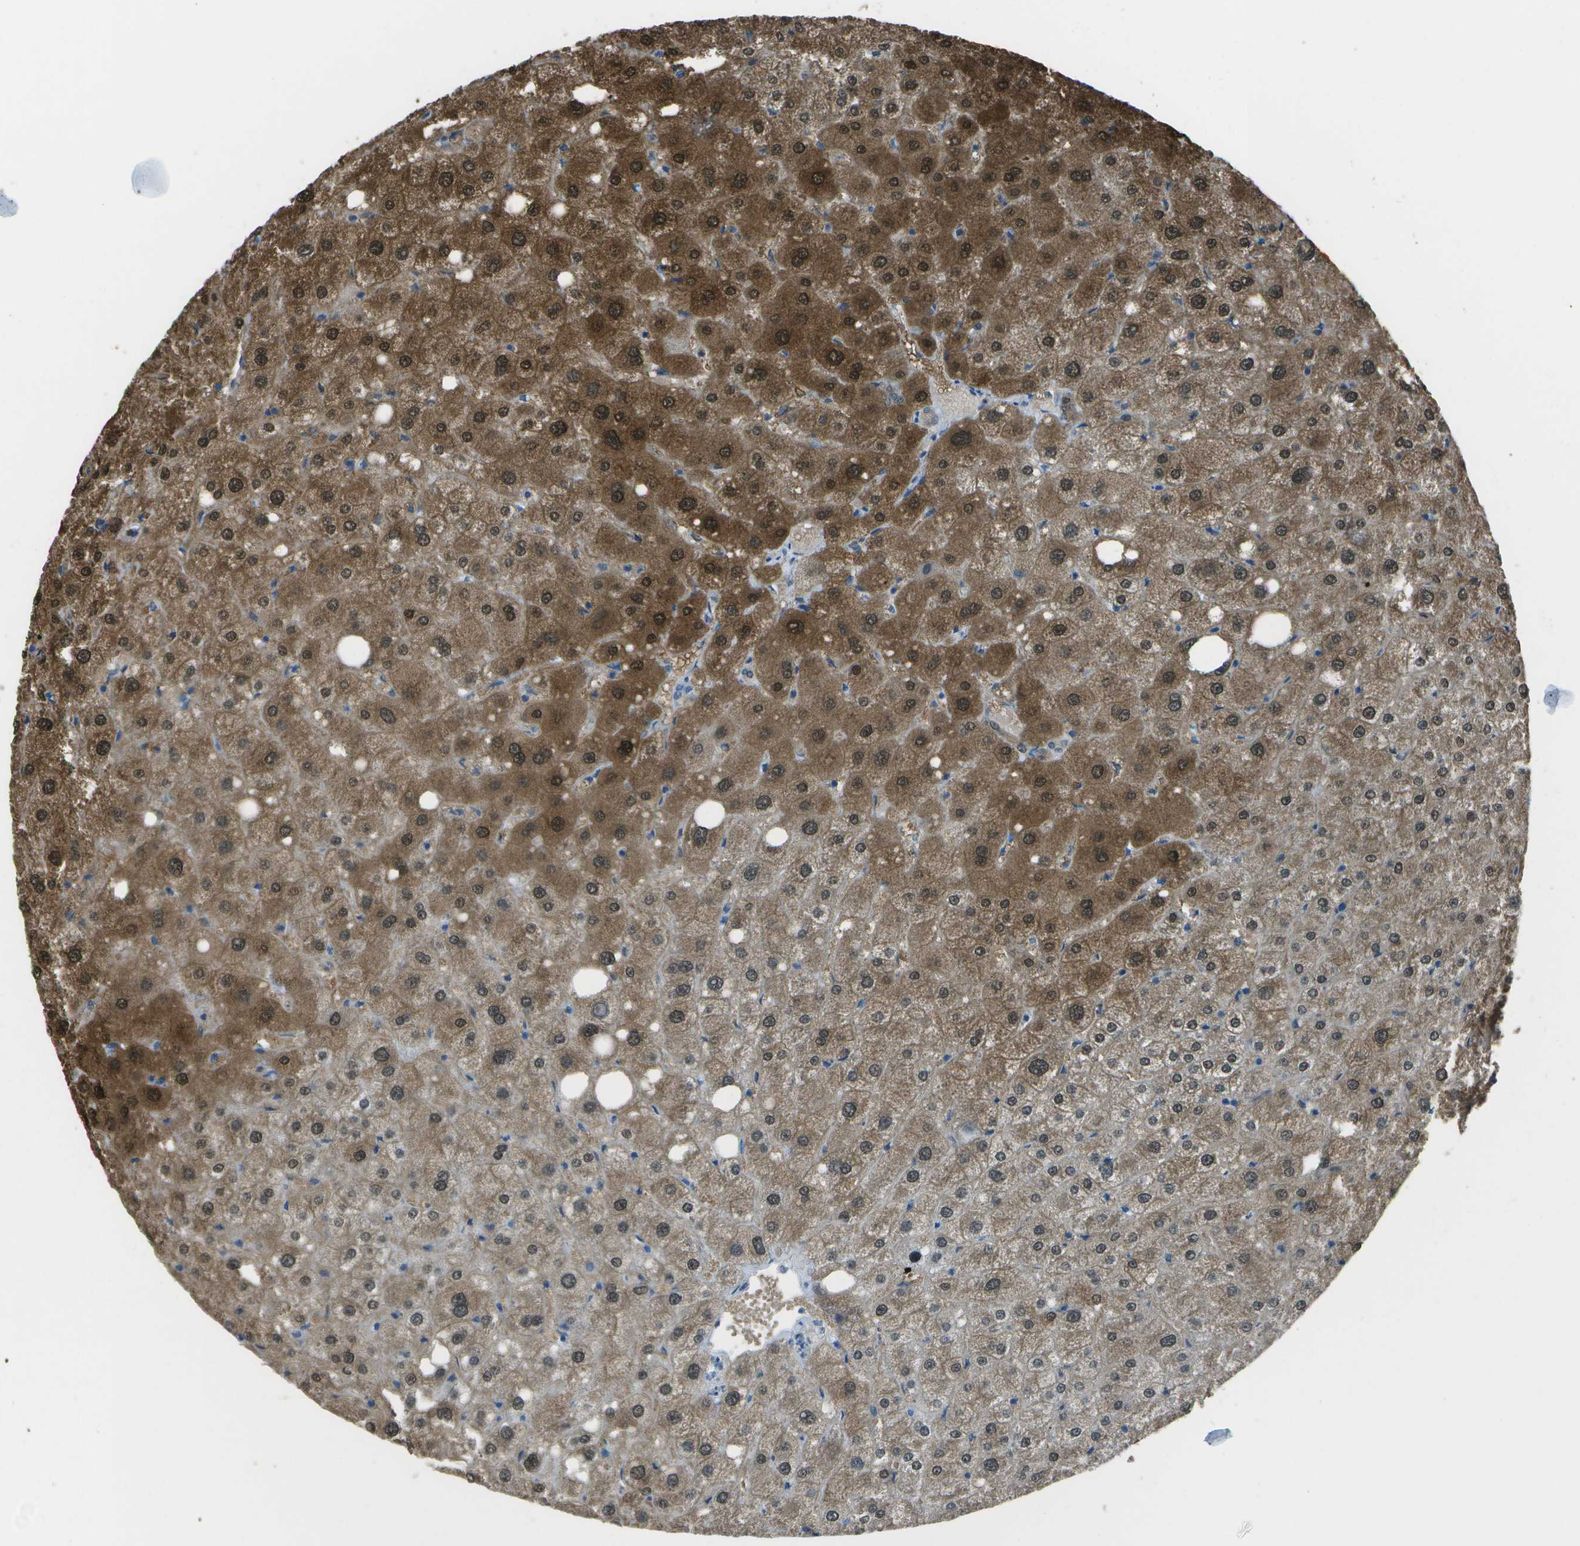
{"staining": {"intensity": "negative", "quantity": "none", "location": "none"}, "tissue": "liver", "cell_type": "Cholangiocytes", "image_type": "normal", "snomed": [{"axis": "morphology", "description": "Normal tissue, NOS"}, {"axis": "topography", "description": "Liver"}], "caption": "Immunohistochemistry micrograph of normal liver stained for a protein (brown), which demonstrates no expression in cholangiocytes.", "gene": "ASL", "patient": {"sex": "male", "age": 73}}